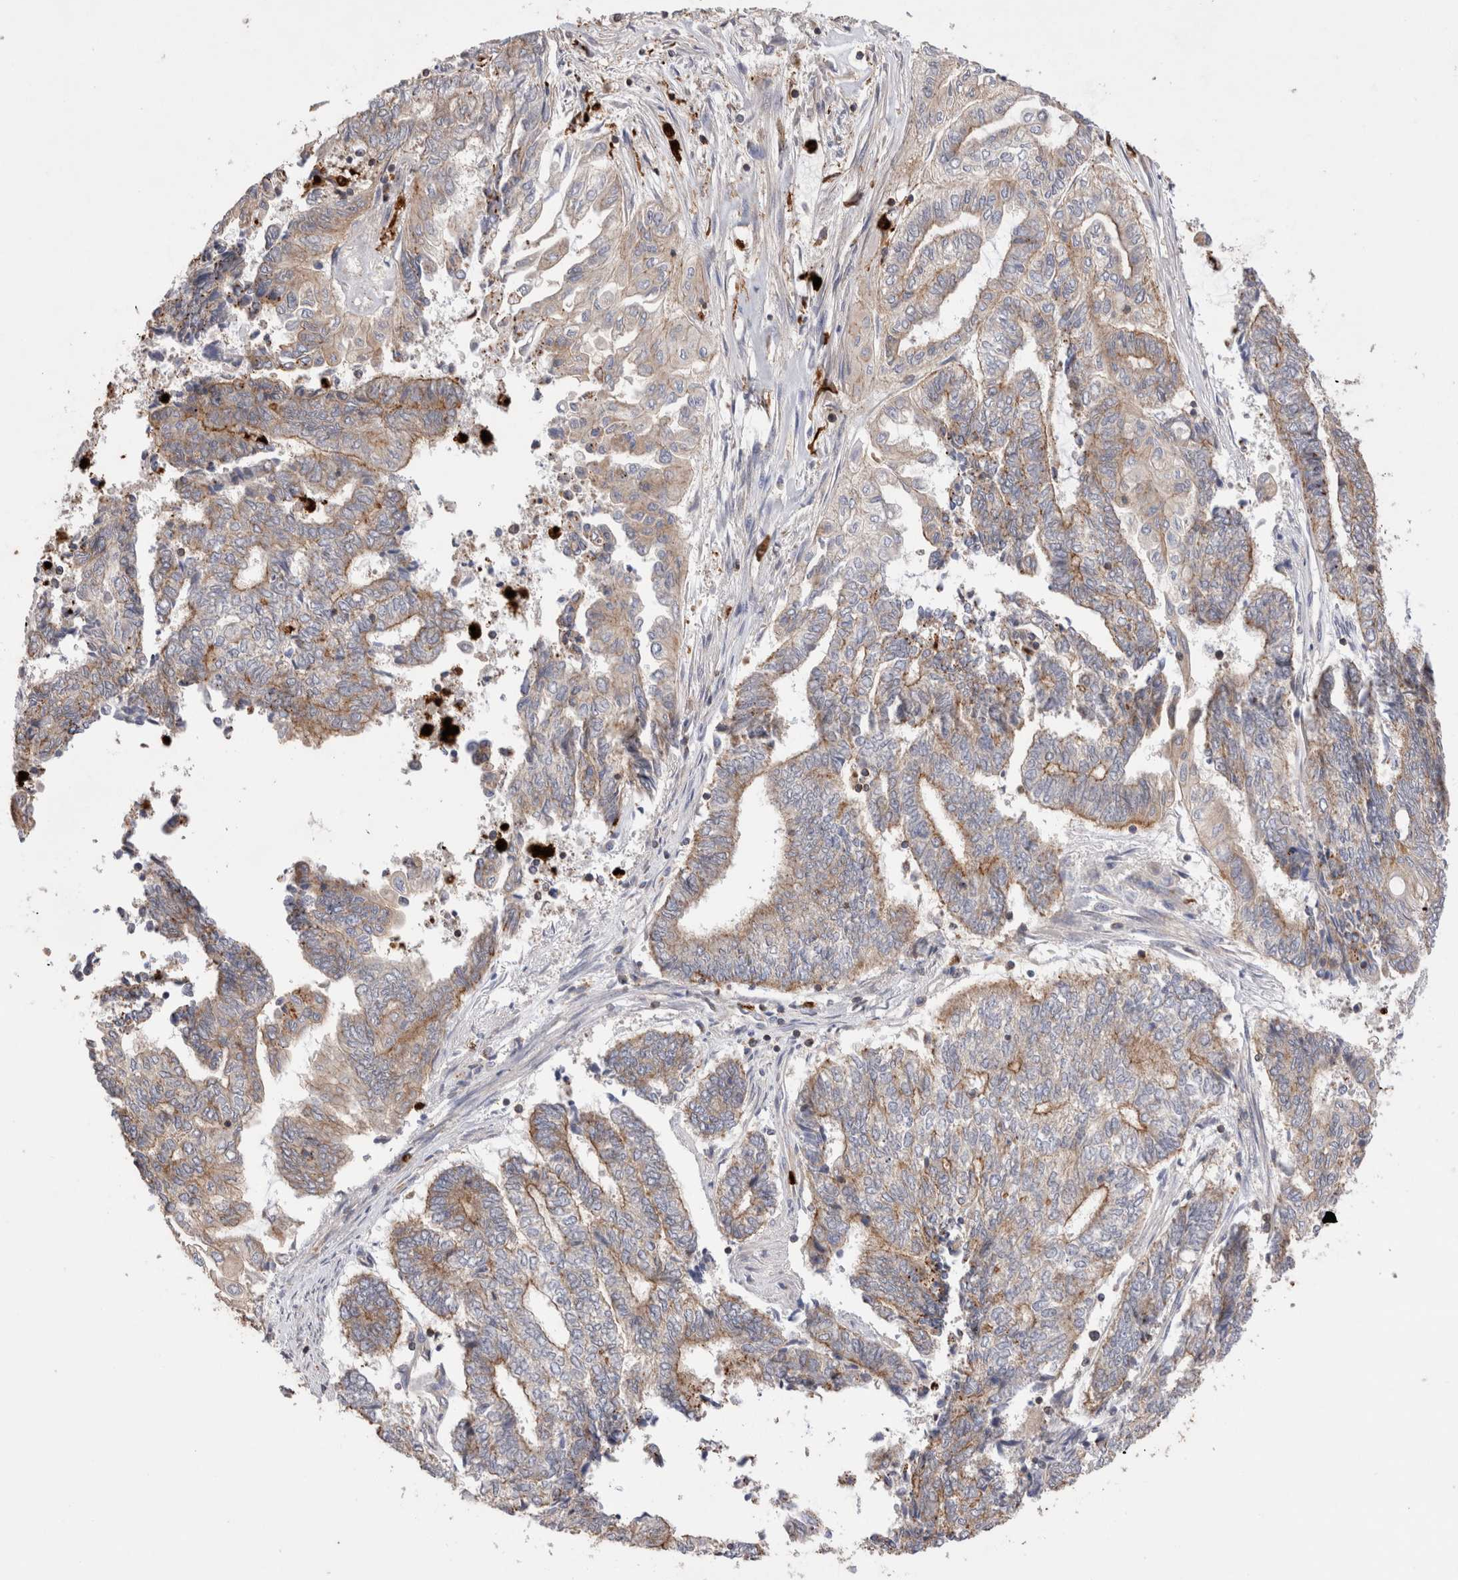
{"staining": {"intensity": "weak", "quantity": "<25%", "location": "cytoplasmic/membranous"}, "tissue": "endometrial cancer", "cell_type": "Tumor cells", "image_type": "cancer", "snomed": [{"axis": "morphology", "description": "Adenocarcinoma, NOS"}, {"axis": "topography", "description": "Uterus"}, {"axis": "topography", "description": "Endometrium"}], "caption": "Immunohistochemistry (IHC) histopathology image of endometrial adenocarcinoma stained for a protein (brown), which shows no expression in tumor cells.", "gene": "NXT2", "patient": {"sex": "female", "age": 70}}